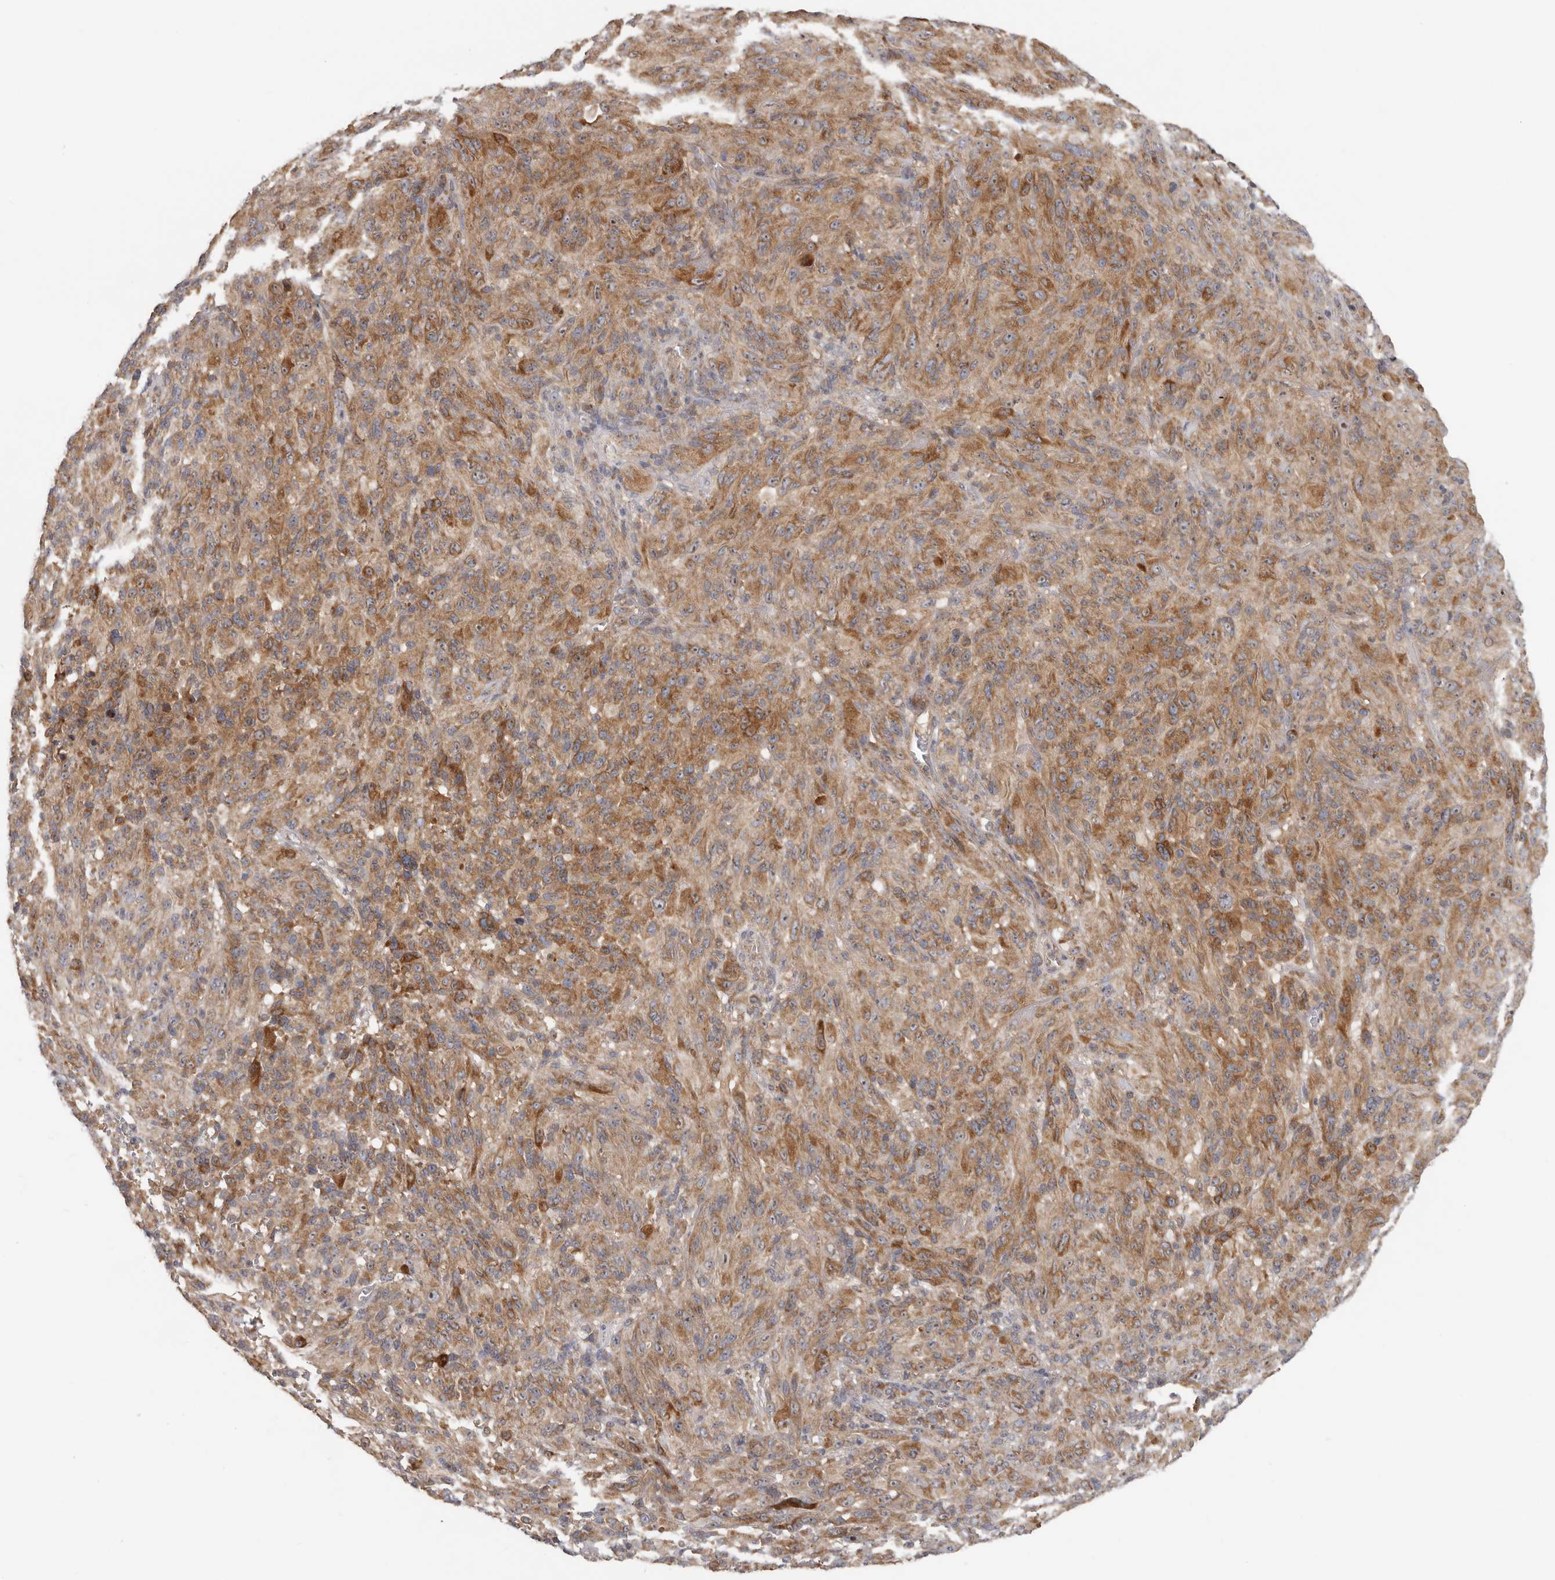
{"staining": {"intensity": "moderate", "quantity": ">75%", "location": "cytoplasmic/membranous,nuclear"}, "tissue": "melanoma", "cell_type": "Tumor cells", "image_type": "cancer", "snomed": [{"axis": "morphology", "description": "Malignant melanoma, NOS"}, {"axis": "topography", "description": "Skin of head"}], "caption": "The photomicrograph shows immunohistochemical staining of malignant melanoma. There is moderate cytoplasmic/membranous and nuclear positivity is seen in about >75% of tumor cells. (DAB IHC with brightfield microscopy, high magnification).", "gene": "HINT3", "patient": {"sex": "male", "age": 96}}